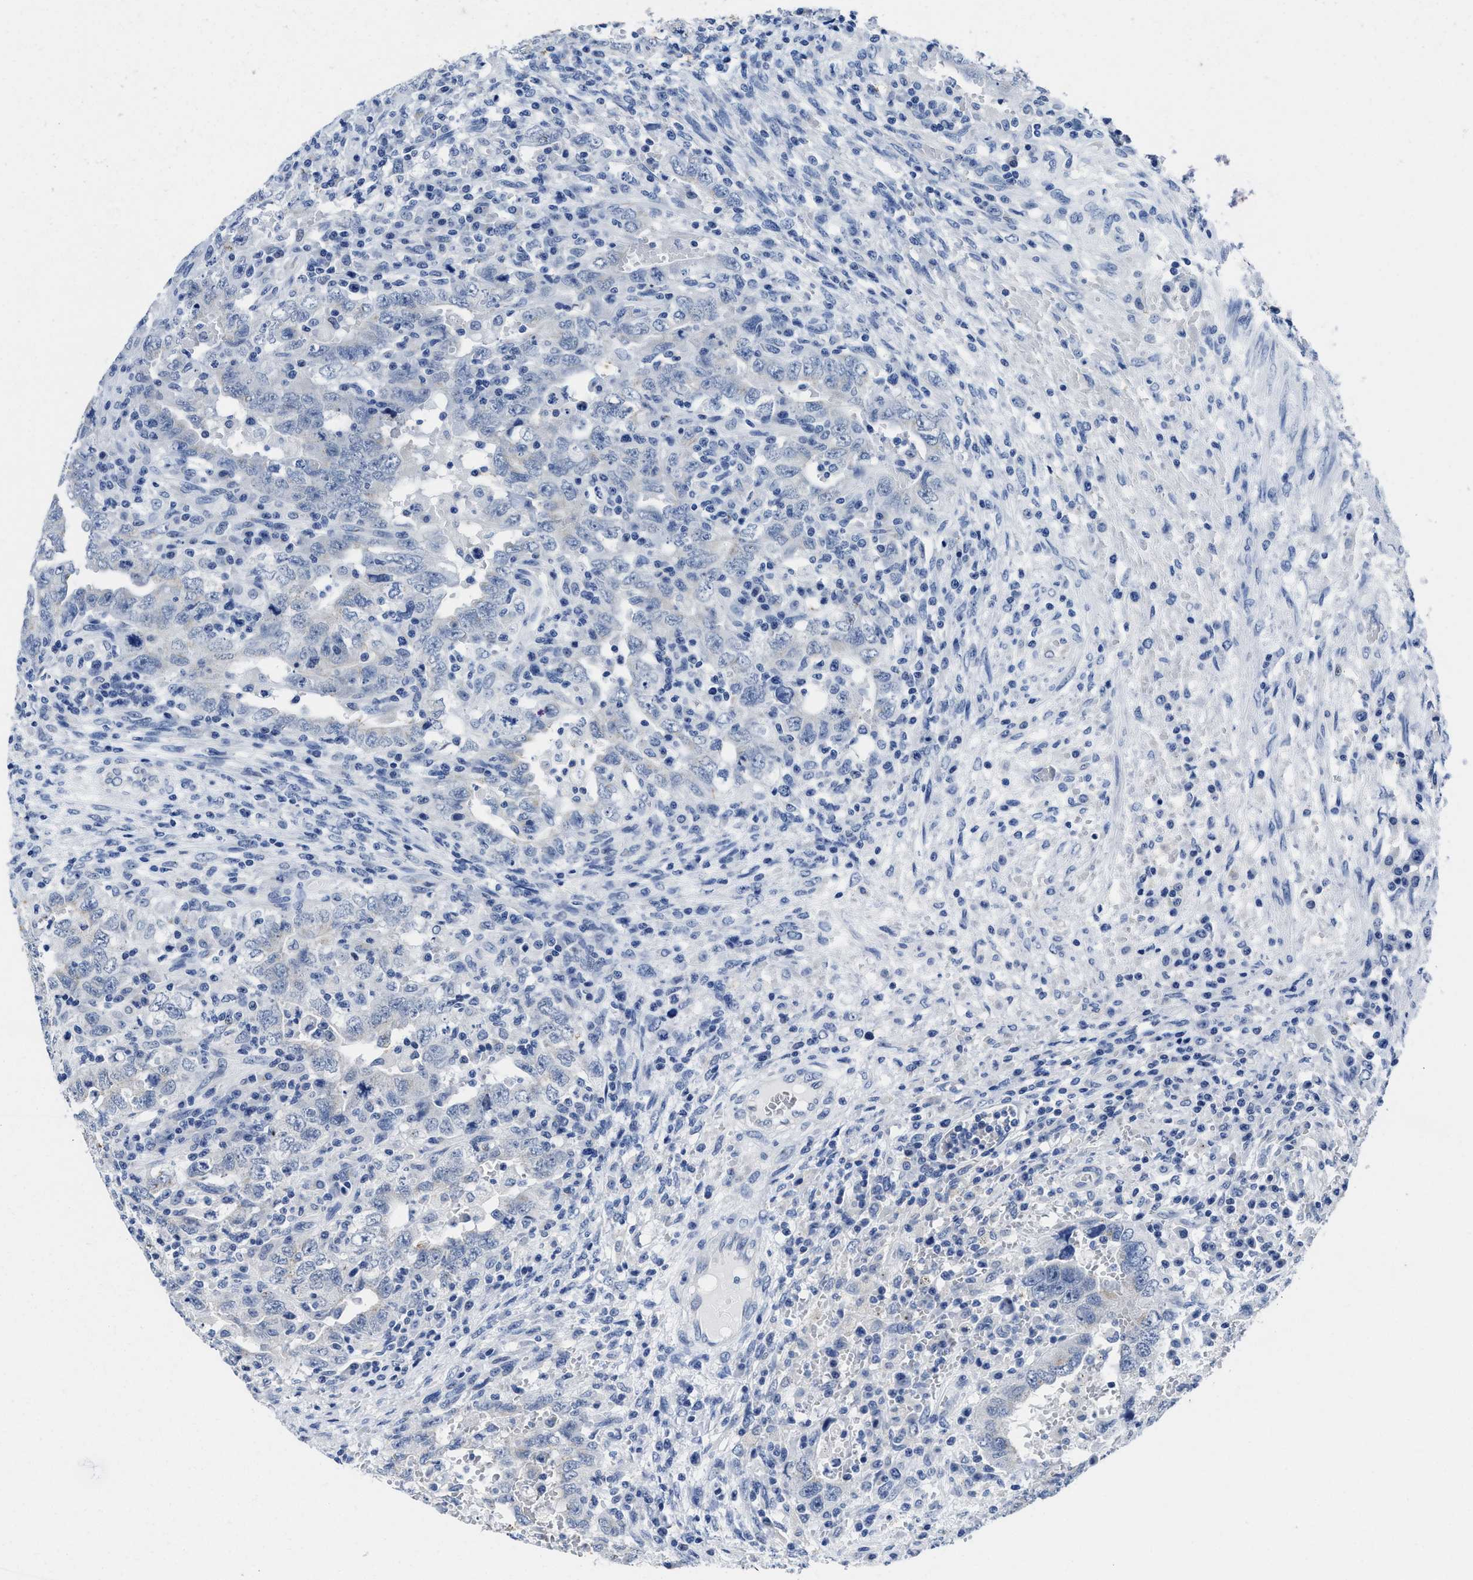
{"staining": {"intensity": "negative", "quantity": "none", "location": "none"}, "tissue": "testis cancer", "cell_type": "Tumor cells", "image_type": "cancer", "snomed": [{"axis": "morphology", "description": "Carcinoma, Embryonal, NOS"}, {"axis": "topography", "description": "Testis"}], "caption": "High power microscopy histopathology image of an IHC image of embryonal carcinoma (testis), revealing no significant staining in tumor cells.", "gene": "HOOK1", "patient": {"sex": "male", "age": 26}}